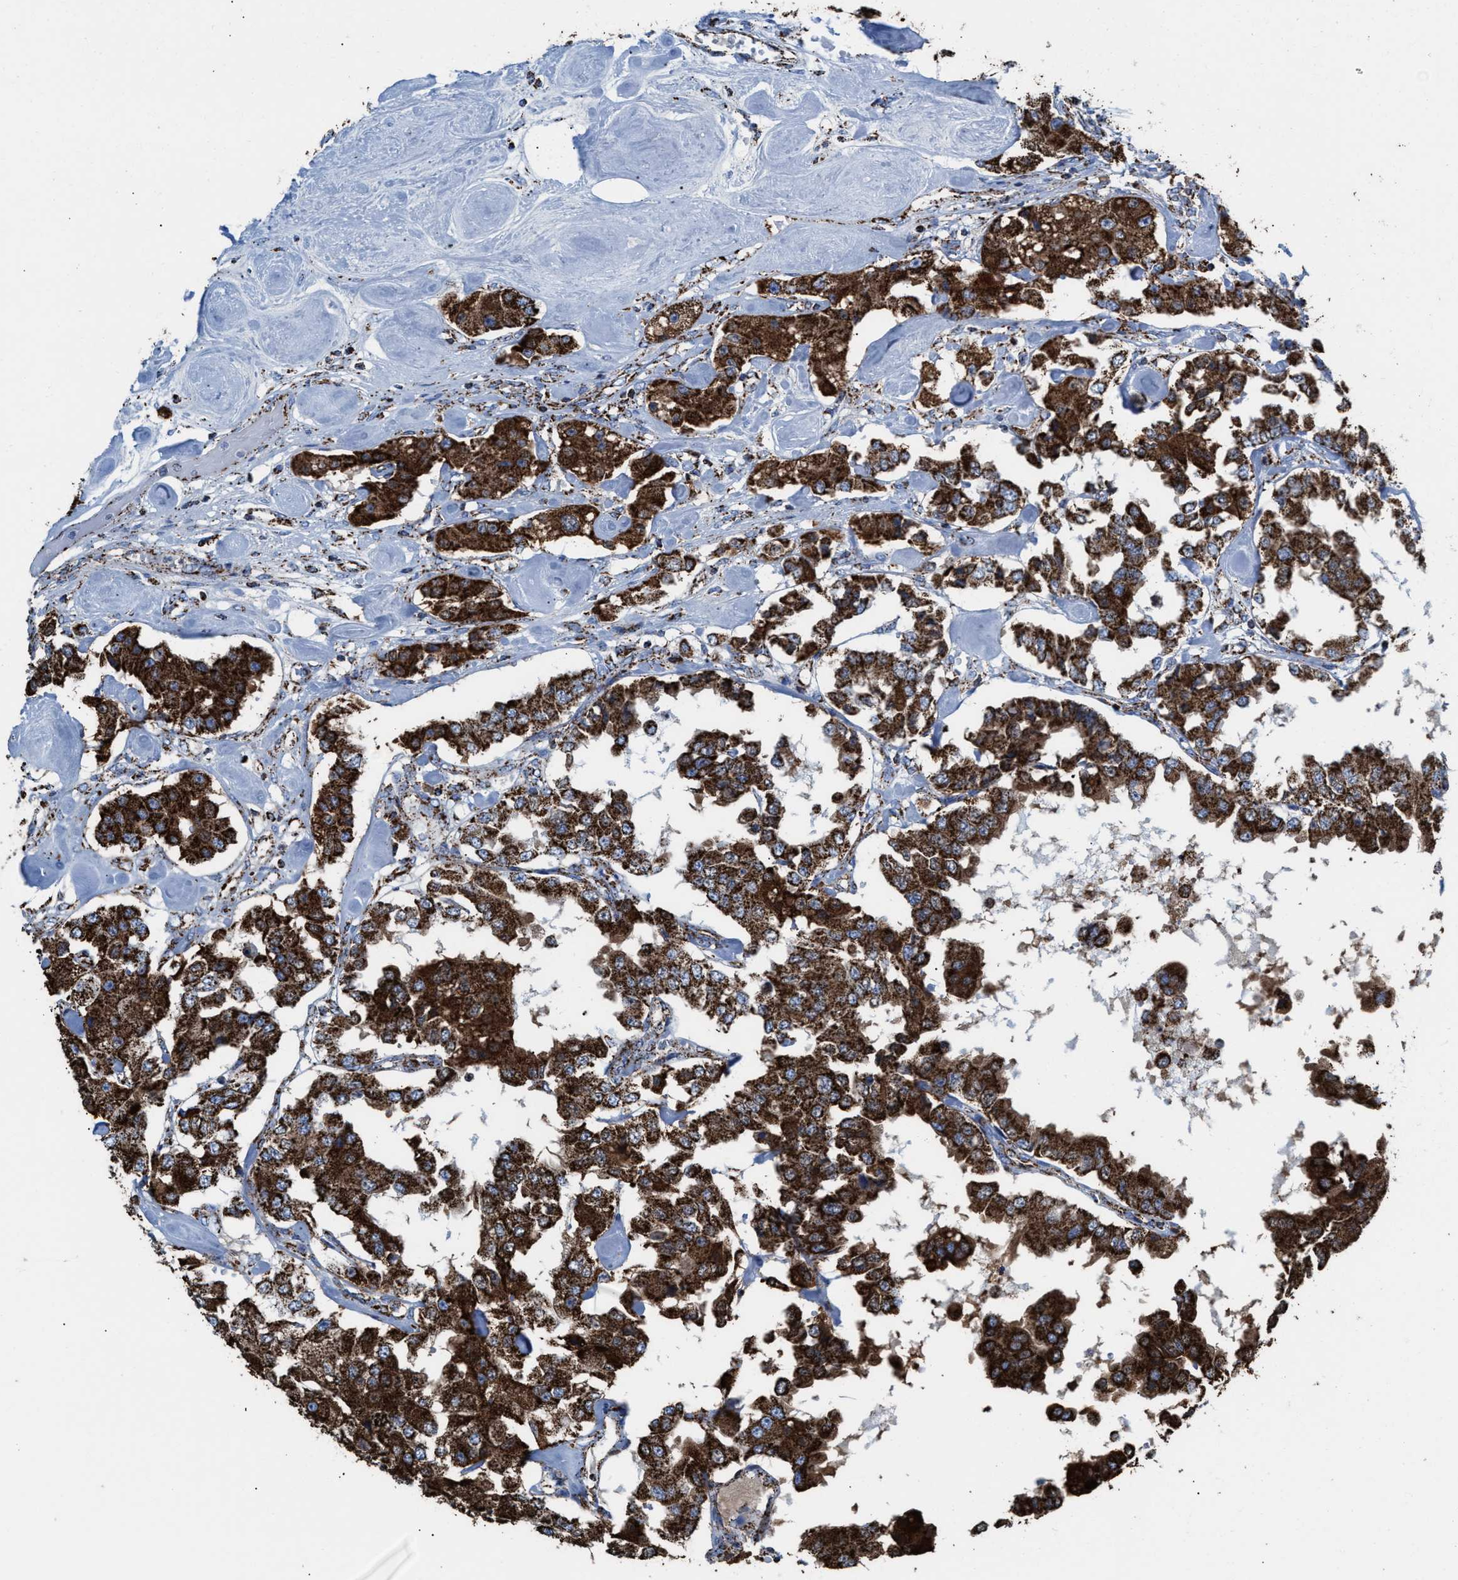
{"staining": {"intensity": "strong", "quantity": ">75%", "location": "cytoplasmic/membranous"}, "tissue": "carcinoid", "cell_type": "Tumor cells", "image_type": "cancer", "snomed": [{"axis": "morphology", "description": "Carcinoid, malignant, NOS"}, {"axis": "topography", "description": "Pancreas"}], "caption": "High-magnification brightfield microscopy of carcinoid (malignant) stained with DAB (3,3'-diaminobenzidine) (brown) and counterstained with hematoxylin (blue). tumor cells exhibit strong cytoplasmic/membranous staining is seen in about>75% of cells. The staining is performed using DAB (3,3'-diaminobenzidine) brown chromogen to label protein expression. The nuclei are counter-stained blue using hematoxylin.", "gene": "ECHS1", "patient": {"sex": "male", "age": 41}}